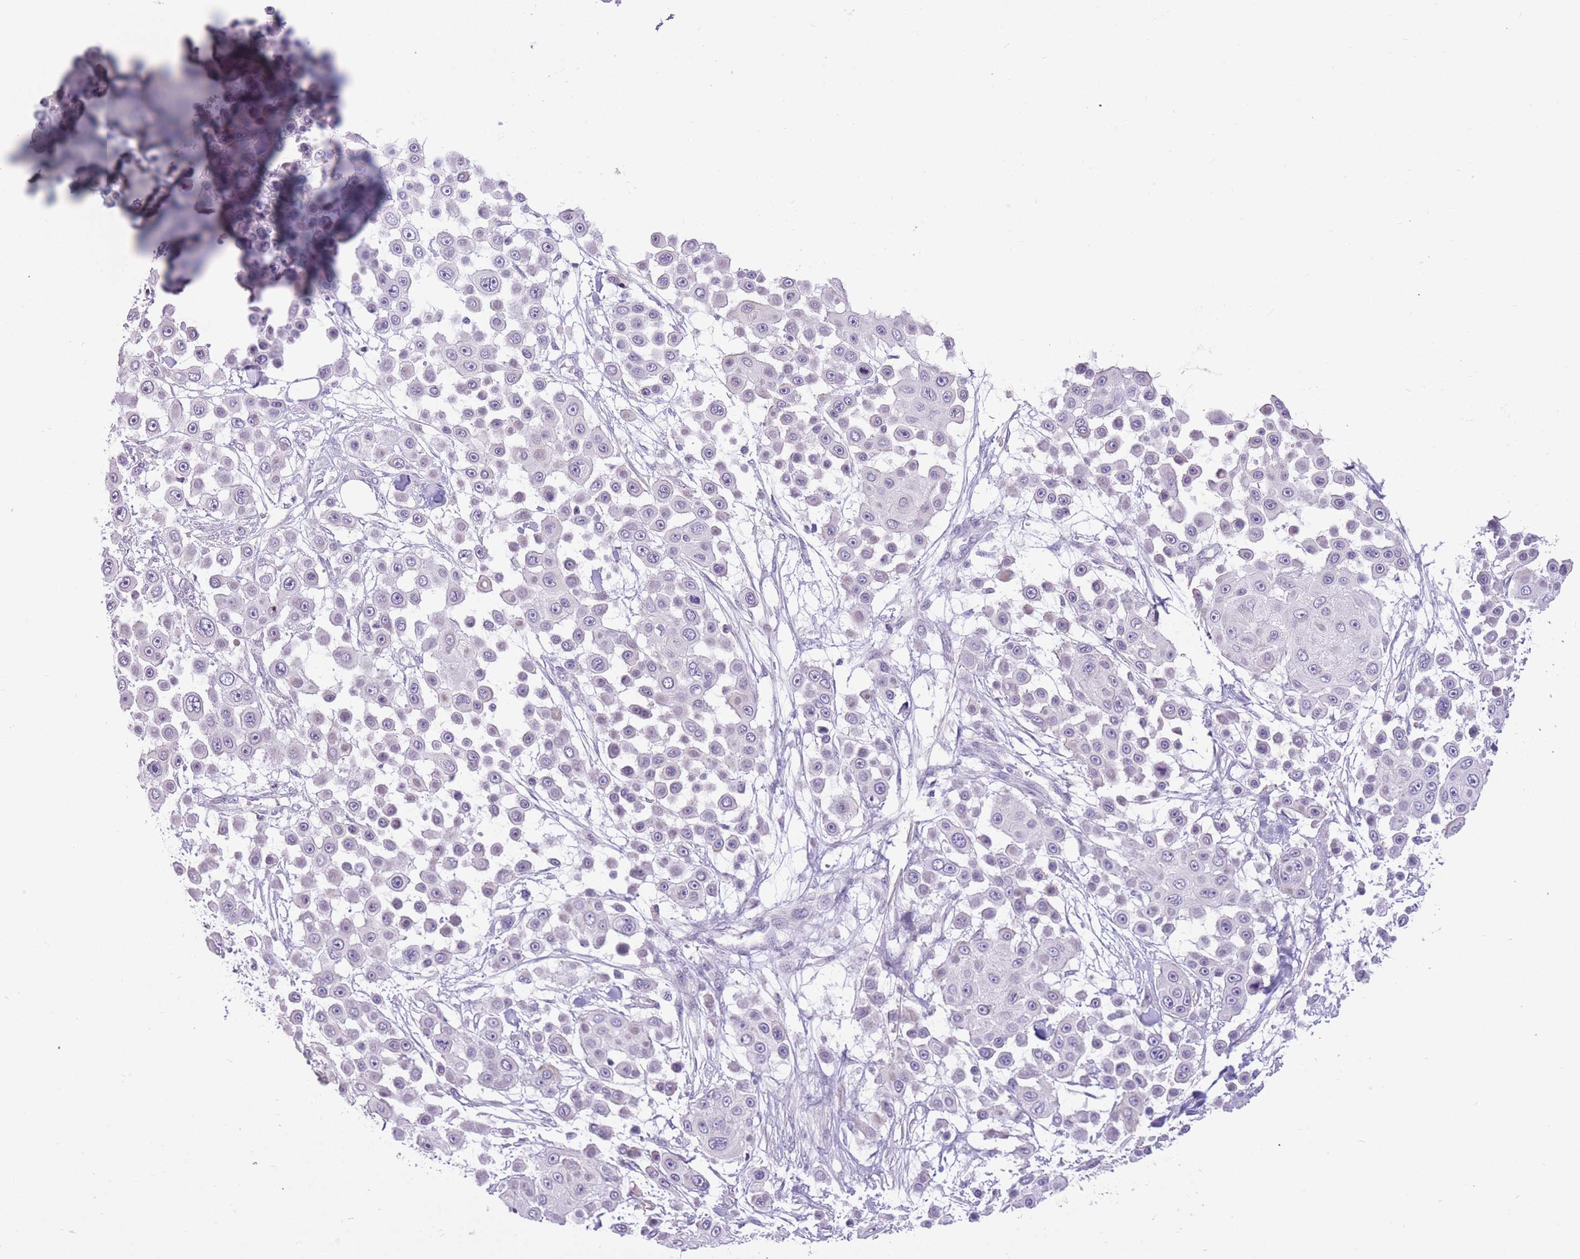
{"staining": {"intensity": "negative", "quantity": "none", "location": "none"}, "tissue": "skin cancer", "cell_type": "Tumor cells", "image_type": "cancer", "snomed": [{"axis": "morphology", "description": "Squamous cell carcinoma, NOS"}, {"axis": "topography", "description": "Skin"}], "caption": "IHC of squamous cell carcinoma (skin) reveals no positivity in tumor cells.", "gene": "WDR70", "patient": {"sex": "male", "age": 67}}